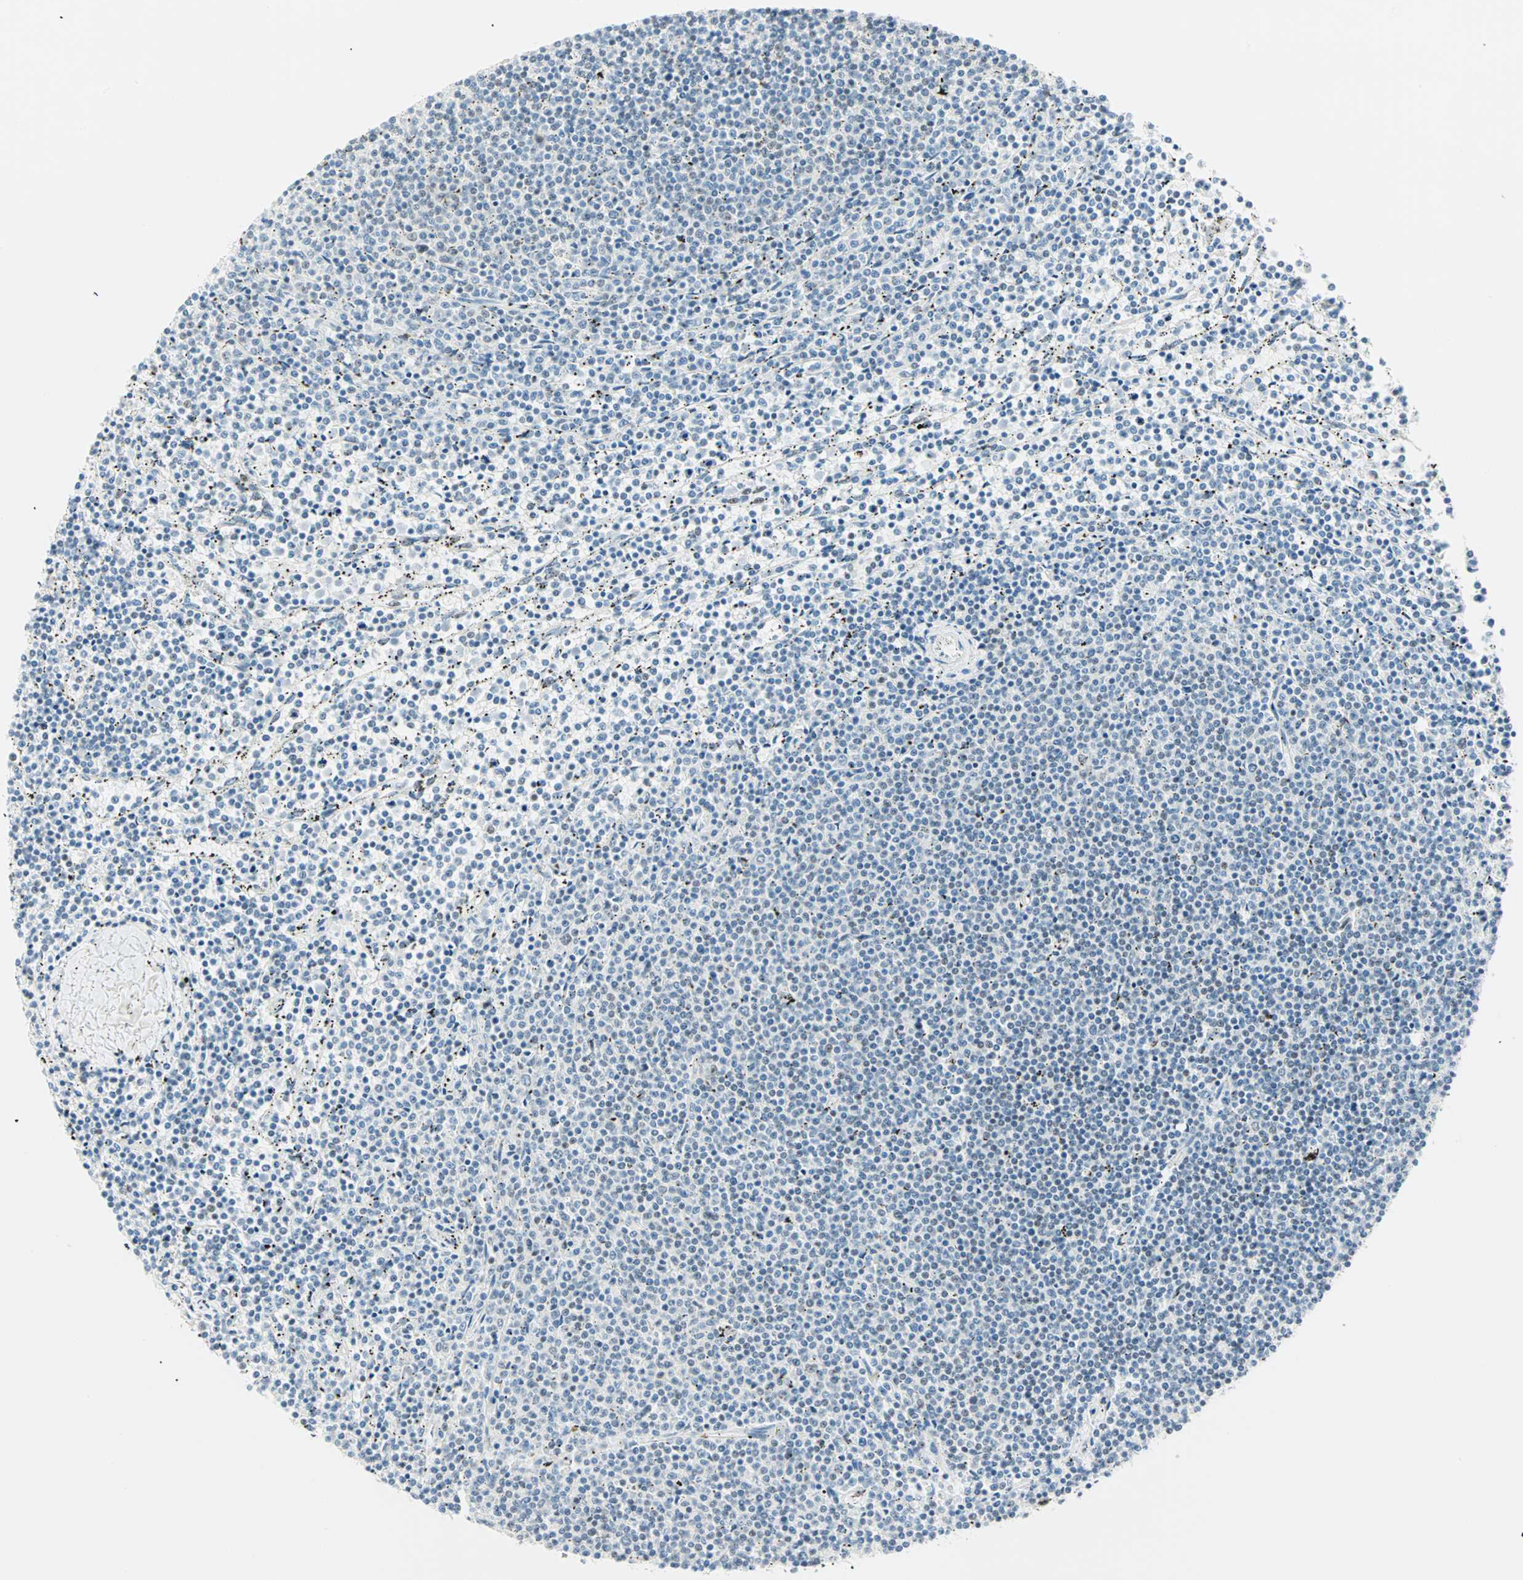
{"staining": {"intensity": "negative", "quantity": "none", "location": "none"}, "tissue": "lymphoma", "cell_type": "Tumor cells", "image_type": "cancer", "snomed": [{"axis": "morphology", "description": "Malignant lymphoma, non-Hodgkin's type, Low grade"}, {"axis": "topography", "description": "Spleen"}], "caption": "A micrograph of lymphoma stained for a protein reveals no brown staining in tumor cells.", "gene": "PKNOX1", "patient": {"sex": "female", "age": 50}}